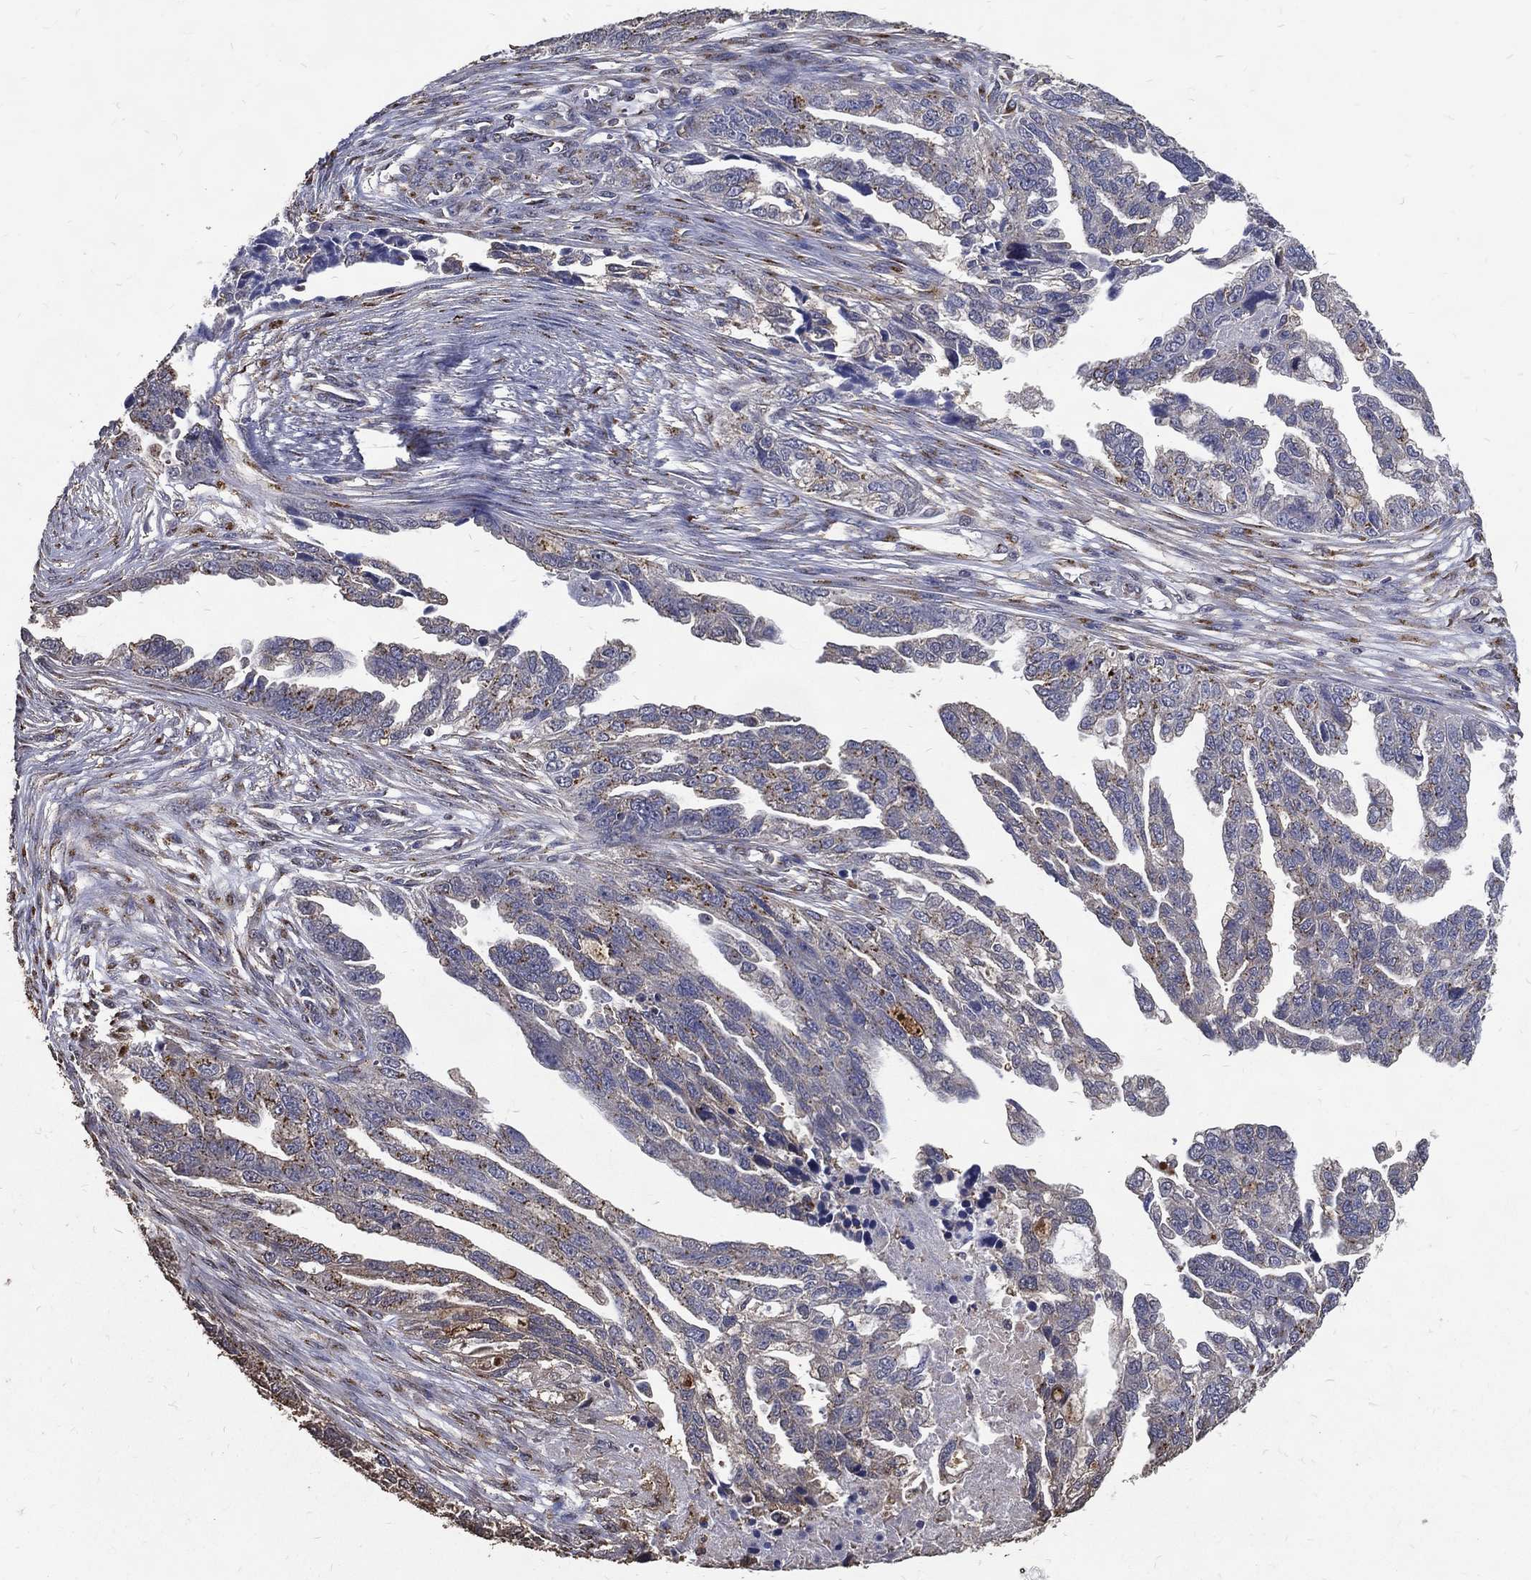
{"staining": {"intensity": "moderate", "quantity": "25%-75%", "location": "cytoplasmic/membranous"}, "tissue": "ovarian cancer", "cell_type": "Tumor cells", "image_type": "cancer", "snomed": [{"axis": "morphology", "description": "Cystadenocarcinoma, serous, NOS"}, {"axis": "topography", "description": "Ovary"}], "caption": "Immunohistochemical staining of ovarian serous cystadenocarcinoma displays moderate cytoplasmic/membranous protein positivity in approximately 25%-75% of tumor cells.", "gene": "GPR183", "patient": {"sex": "female", "age": 51}}